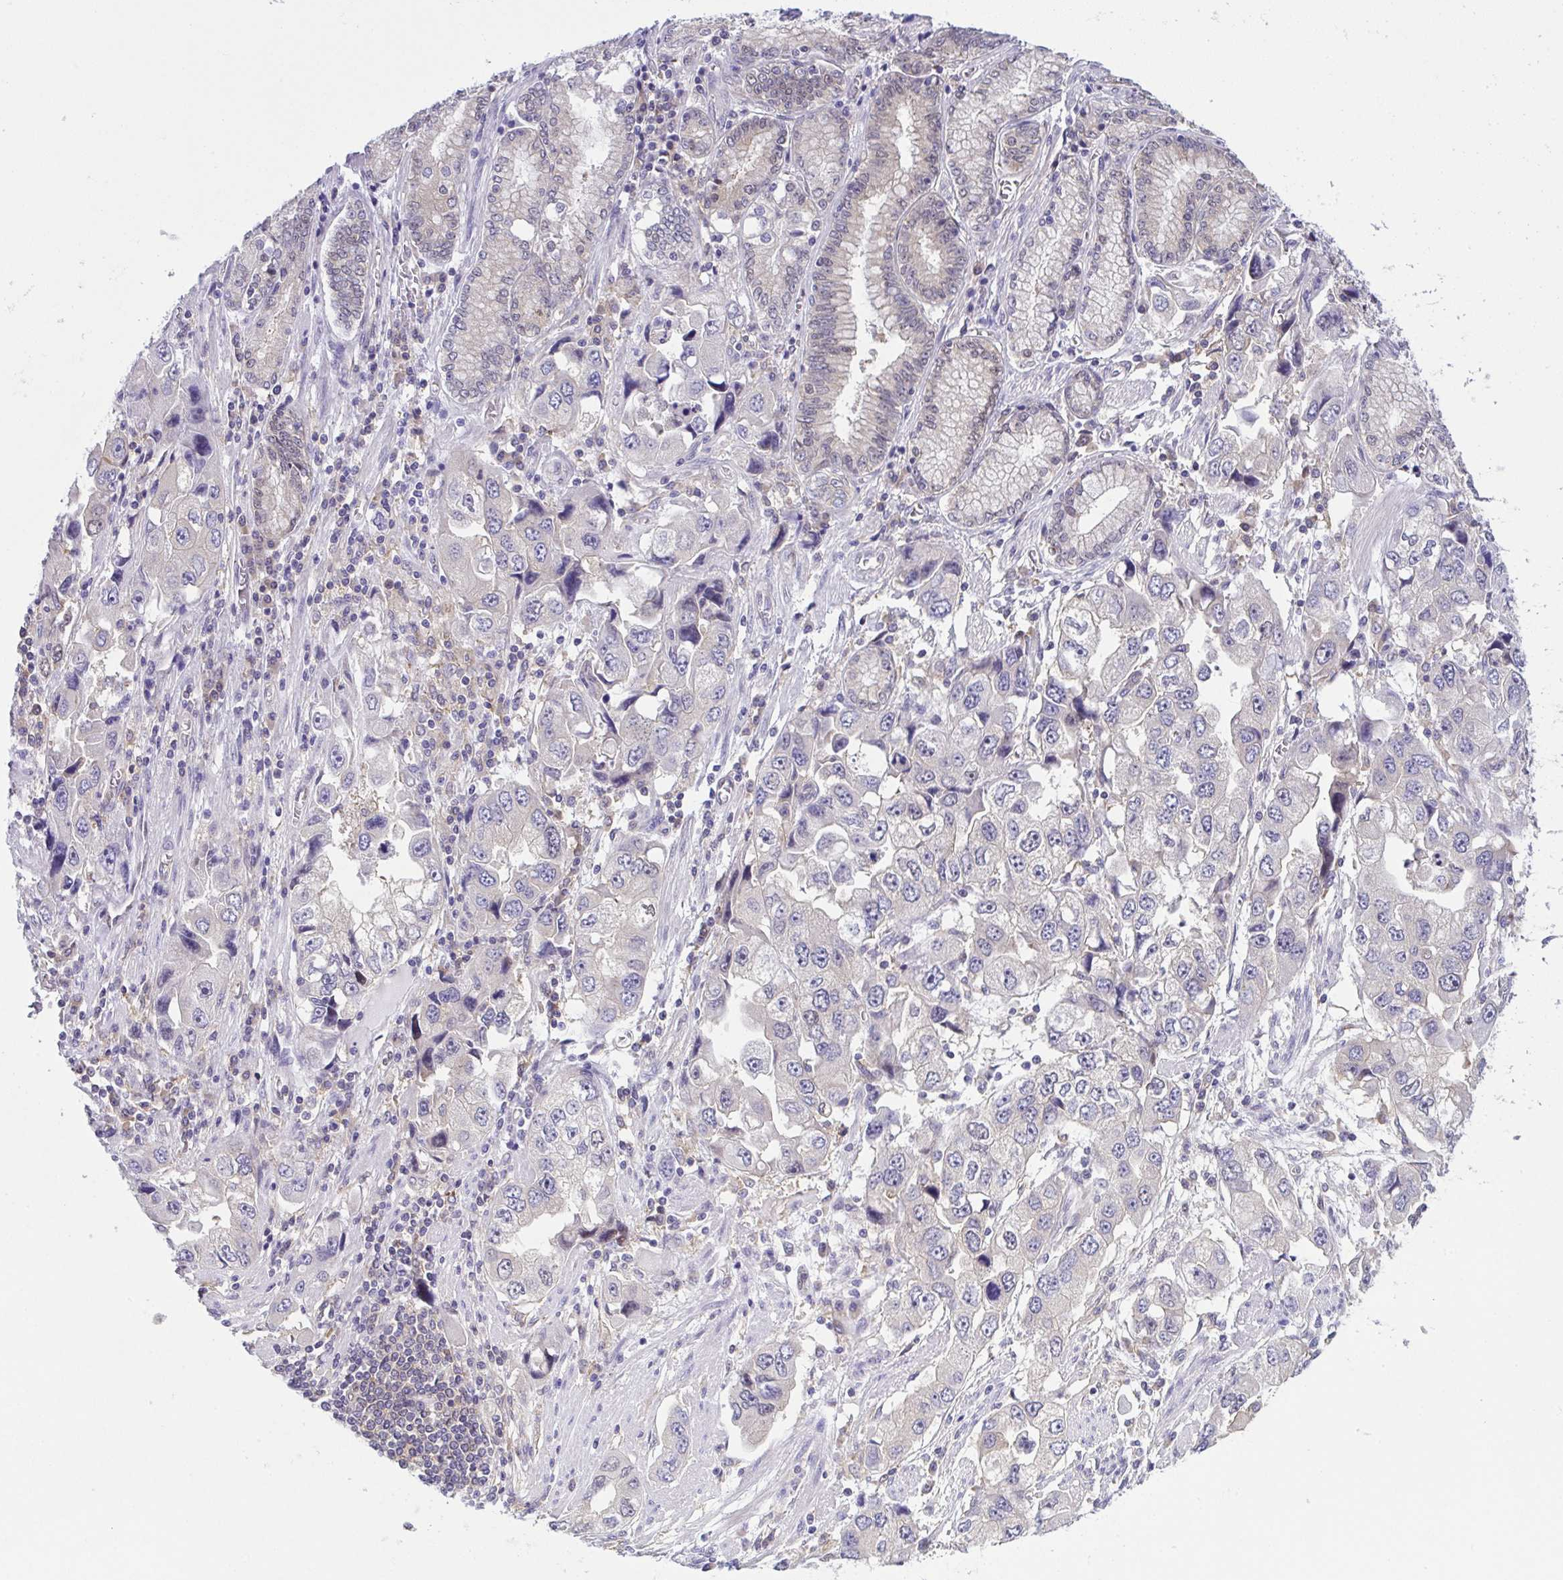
{"staining": {"intensity": "negative", "quantity": "none", "location": "none"}, "tissue": "stomach cancer", "cell_type": "Tumor cells", "image_type": "cancer", "snomed": [{"axis": "morphology", "description": "Adenocarcinoma, NOS"}, {"axis": "topography", "description": "Stomach, lower"}], "caption": "Immunohistochemistry of human adenocarcinoma (stomach) displays no expression in tumor cells.", "gene": "ALDH16A1", "patient": {"sex": "female", "age": 93}}